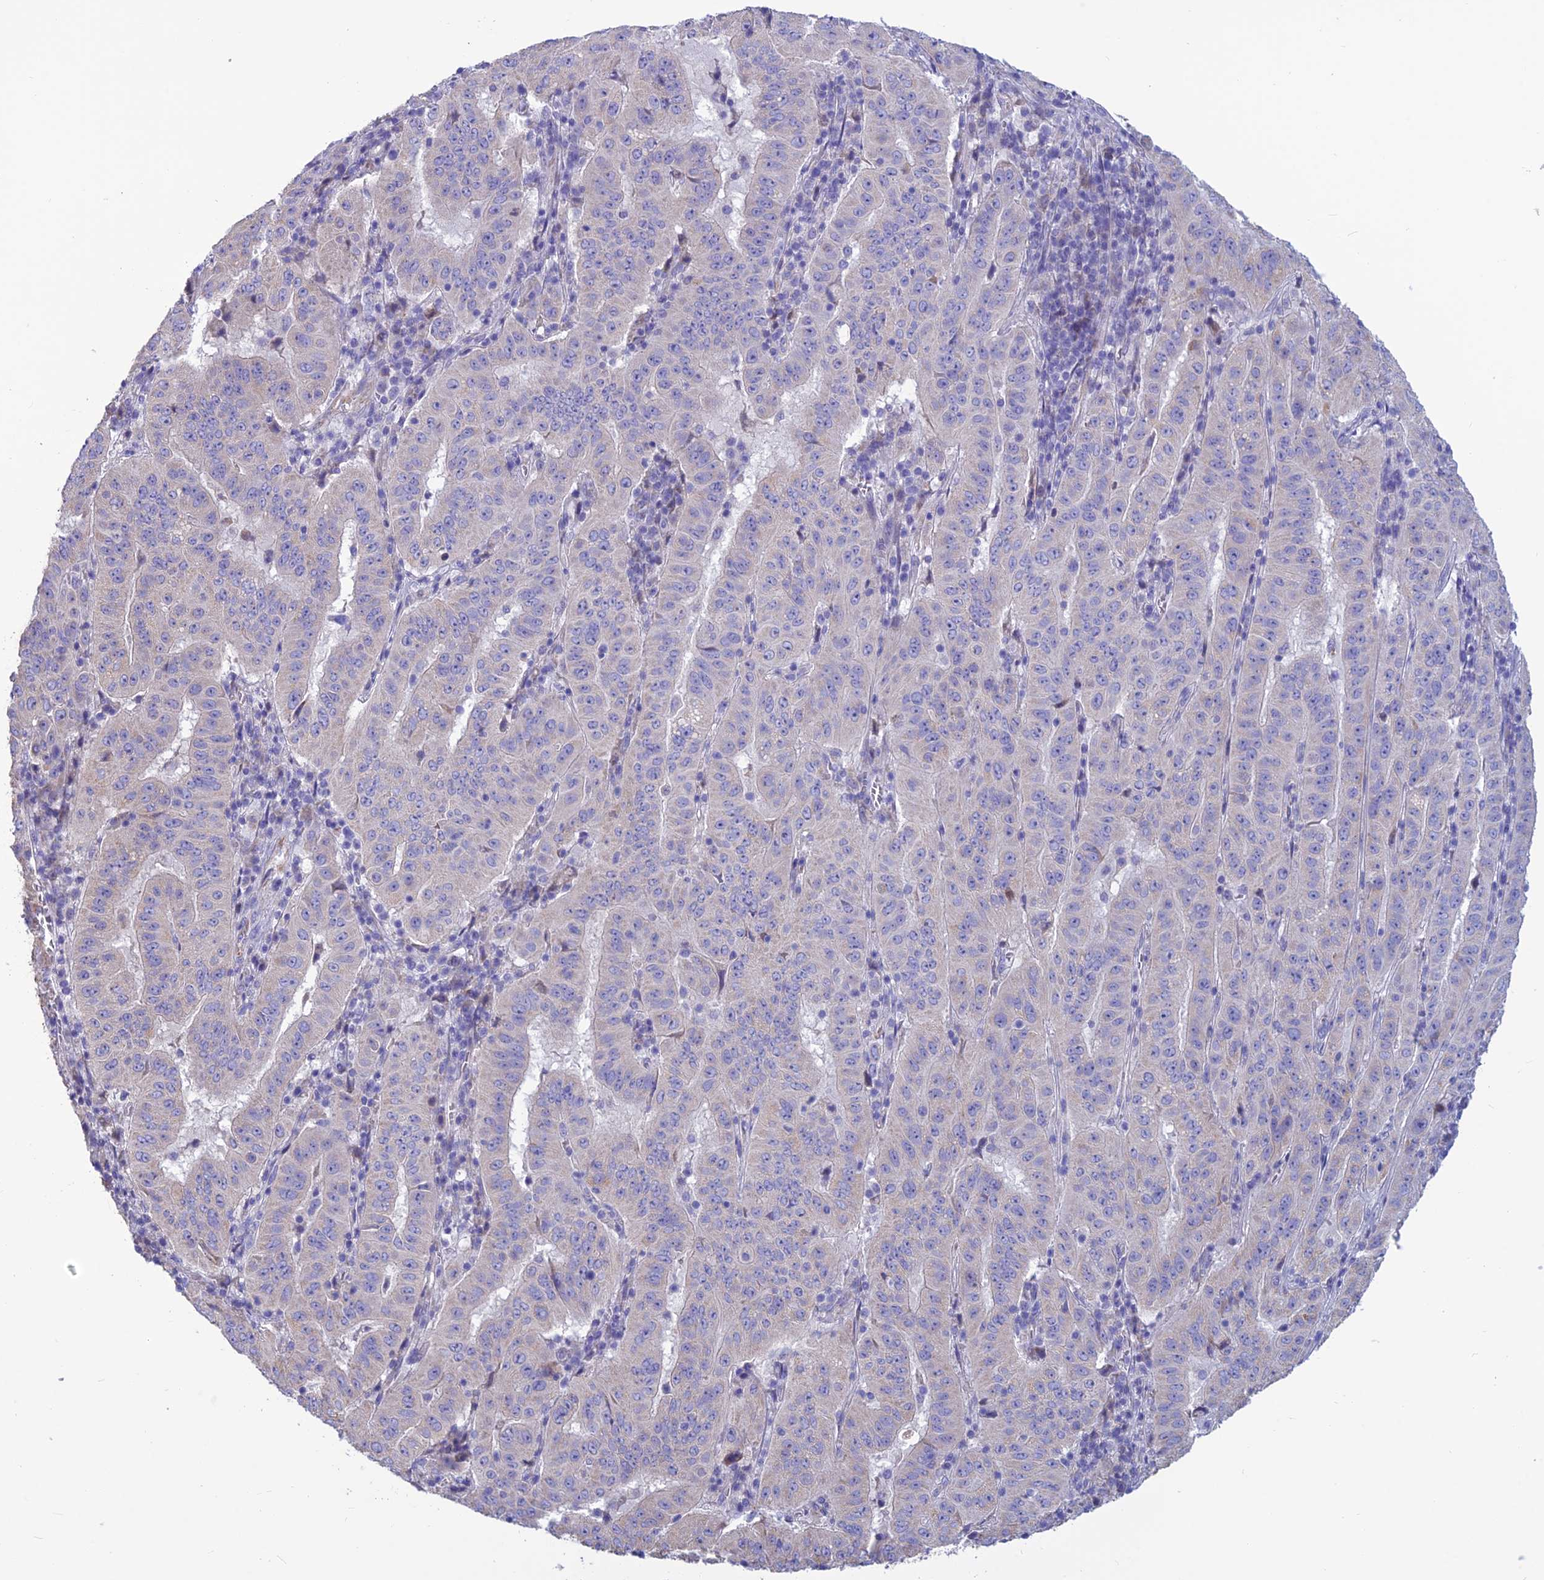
{"staining": {"intensity": "negative", "quantity": "none", "location": "none"}, "tissue": "pancreatic cancer", "cell_type": "Tumor cells", "image_type": "cancer", "snomed": [{"axis": "morphology", "description": "Adenocarcinoma, NOS"}, {"axis": "topography", "description": "Pancreas"}], "caption": "This histopathology image is of adenocarcinoma (pancreatic) stained with IHC to label a protein in brown with the nuclei are counter-stained blue. There is no staining in tumor cells.", "gene": "BHMT2", "patient": {"sex": "male", "age": 63}}